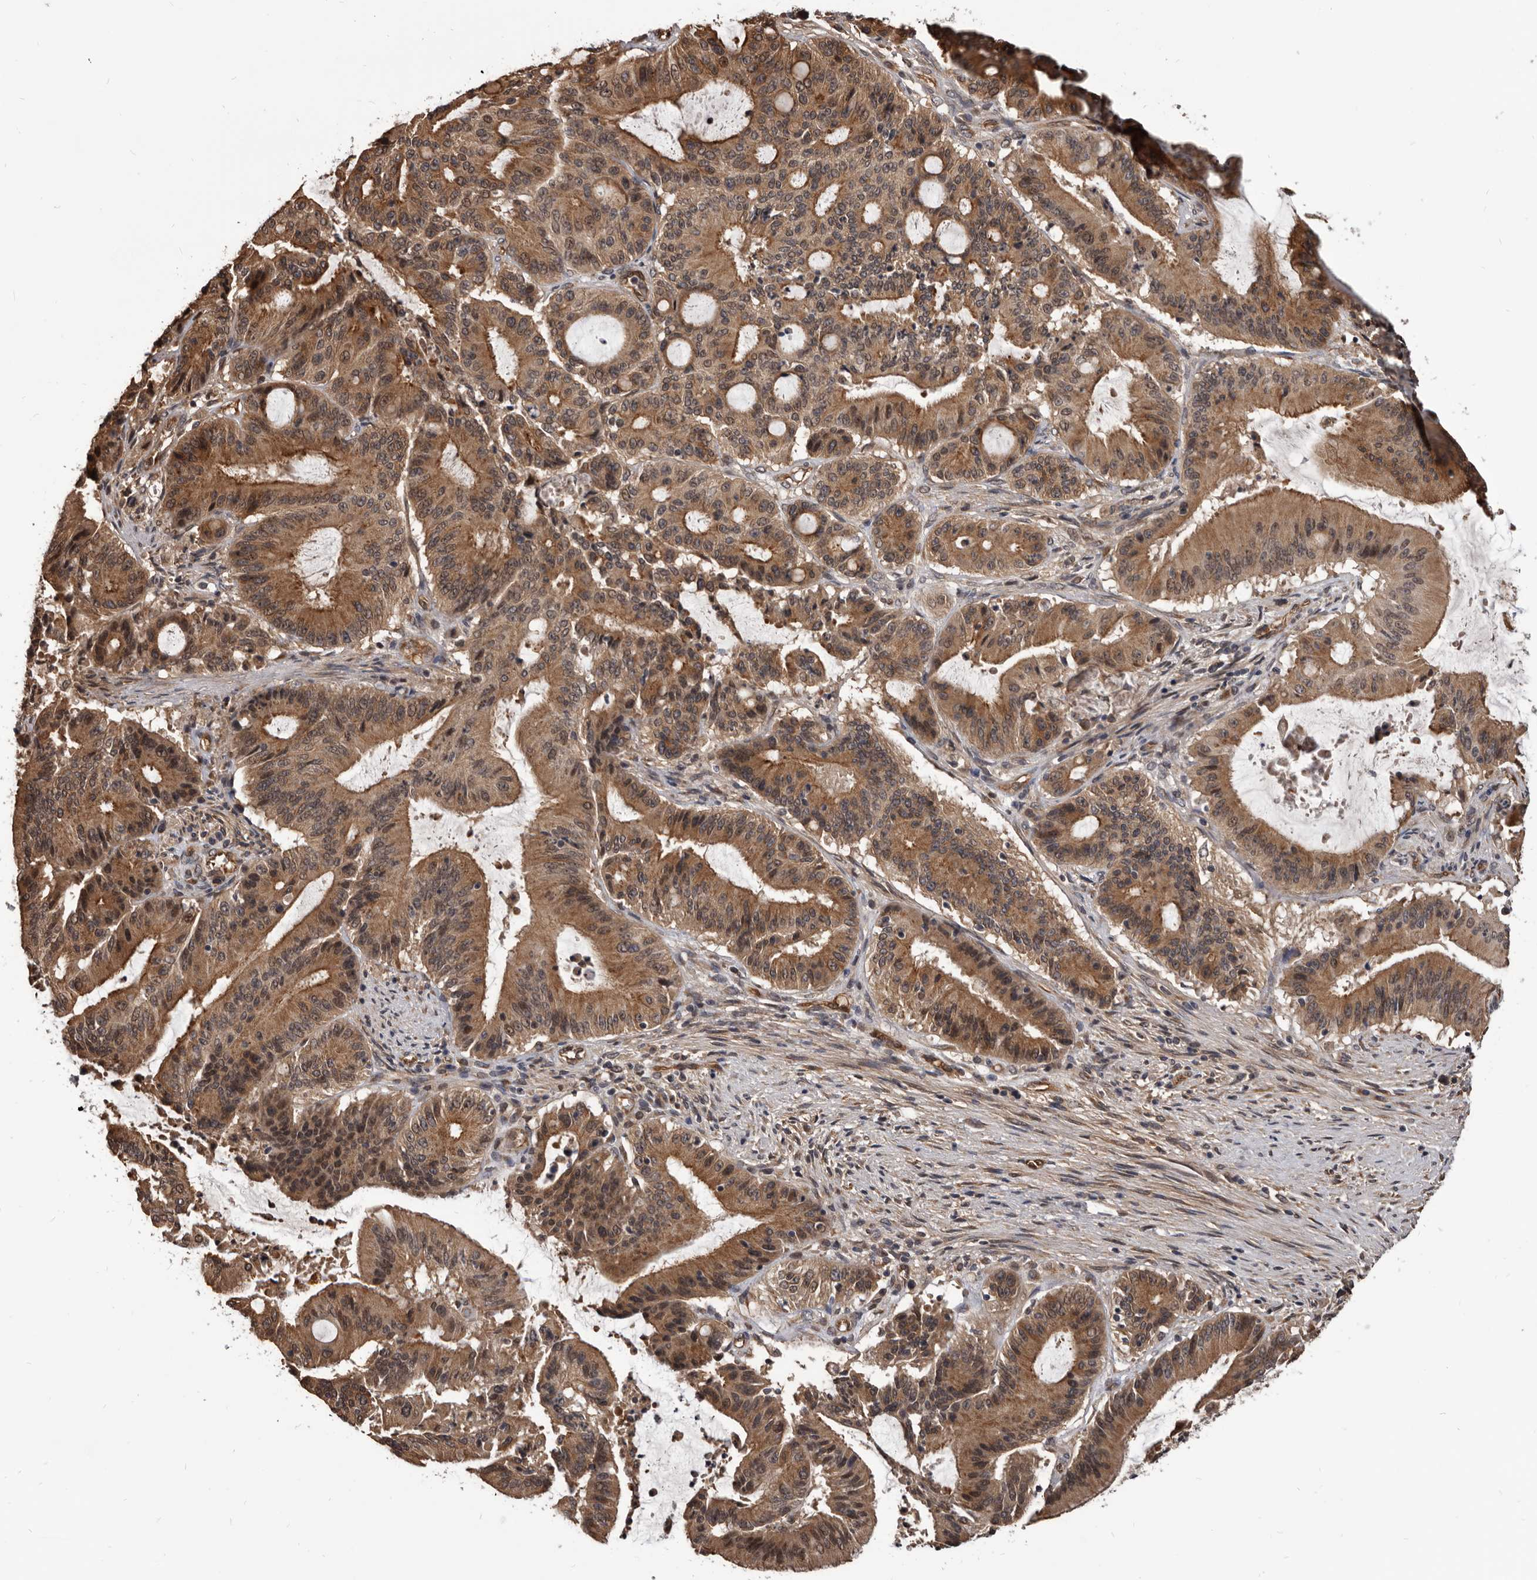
{"staining": {"intensity": "moderate", "quantity": ">75%", "location": "cytoplasmic/membranous"}, "tissue": "liver cancer", "cell_type": "Tumor cells", "image_type": "cancer", "snomed": [{"axis": "morphology", "description": "Normal tissue, NOS"}, {"axis": "morphology", "description": "Cholangiocarcinoma"}, {"axis": "topography", "description": "Liver"}, {"axis": "topography", "description": "Peripheral nerve tissue"}], "caption": "A brown stain shows moderate cytoplasmic/membranous staining of a protein in human liver cancer tumor cells.", "gene": "ADAMTS20", "patient": {"sex": "female", "age": 73}}